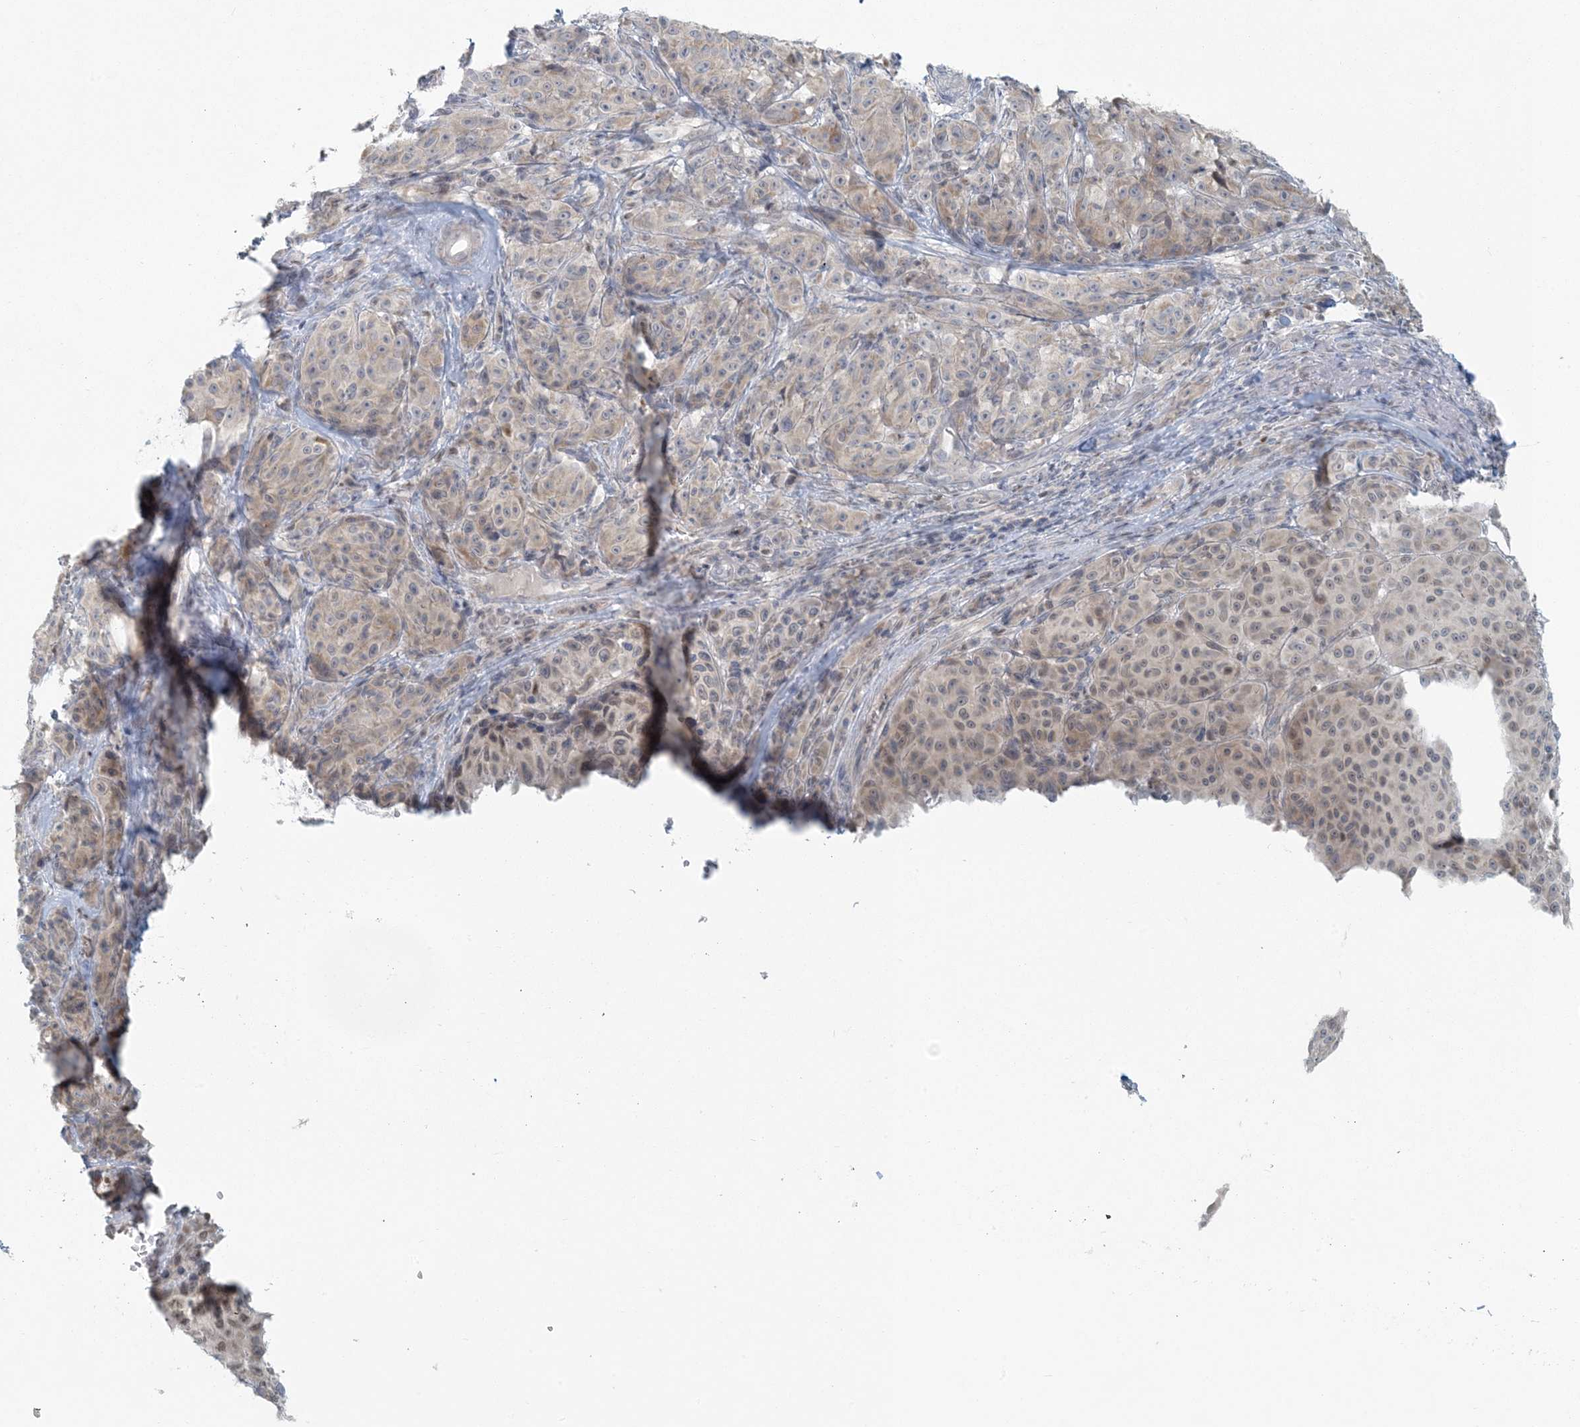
{"staining": {"intensity": "weak", "quantity": "<25%", "location": "cytoplasmic/membranous"}, "tissue": "melanoma", "cell_type": "Tumor cells", "image_type": "cancer", "snomed": [{"axis": "morphology", "description": "Malignant melanoma, NOS"}, {"axis": "topography", "description": "Skin"}], "caption": "High power microscopy histopathology image of an immunohistochemistry image of melanoma, revealing no significant staining in tumor cells.", "gene": "CTDNEP1", "patient": {"sex": "male", "age": 73}}